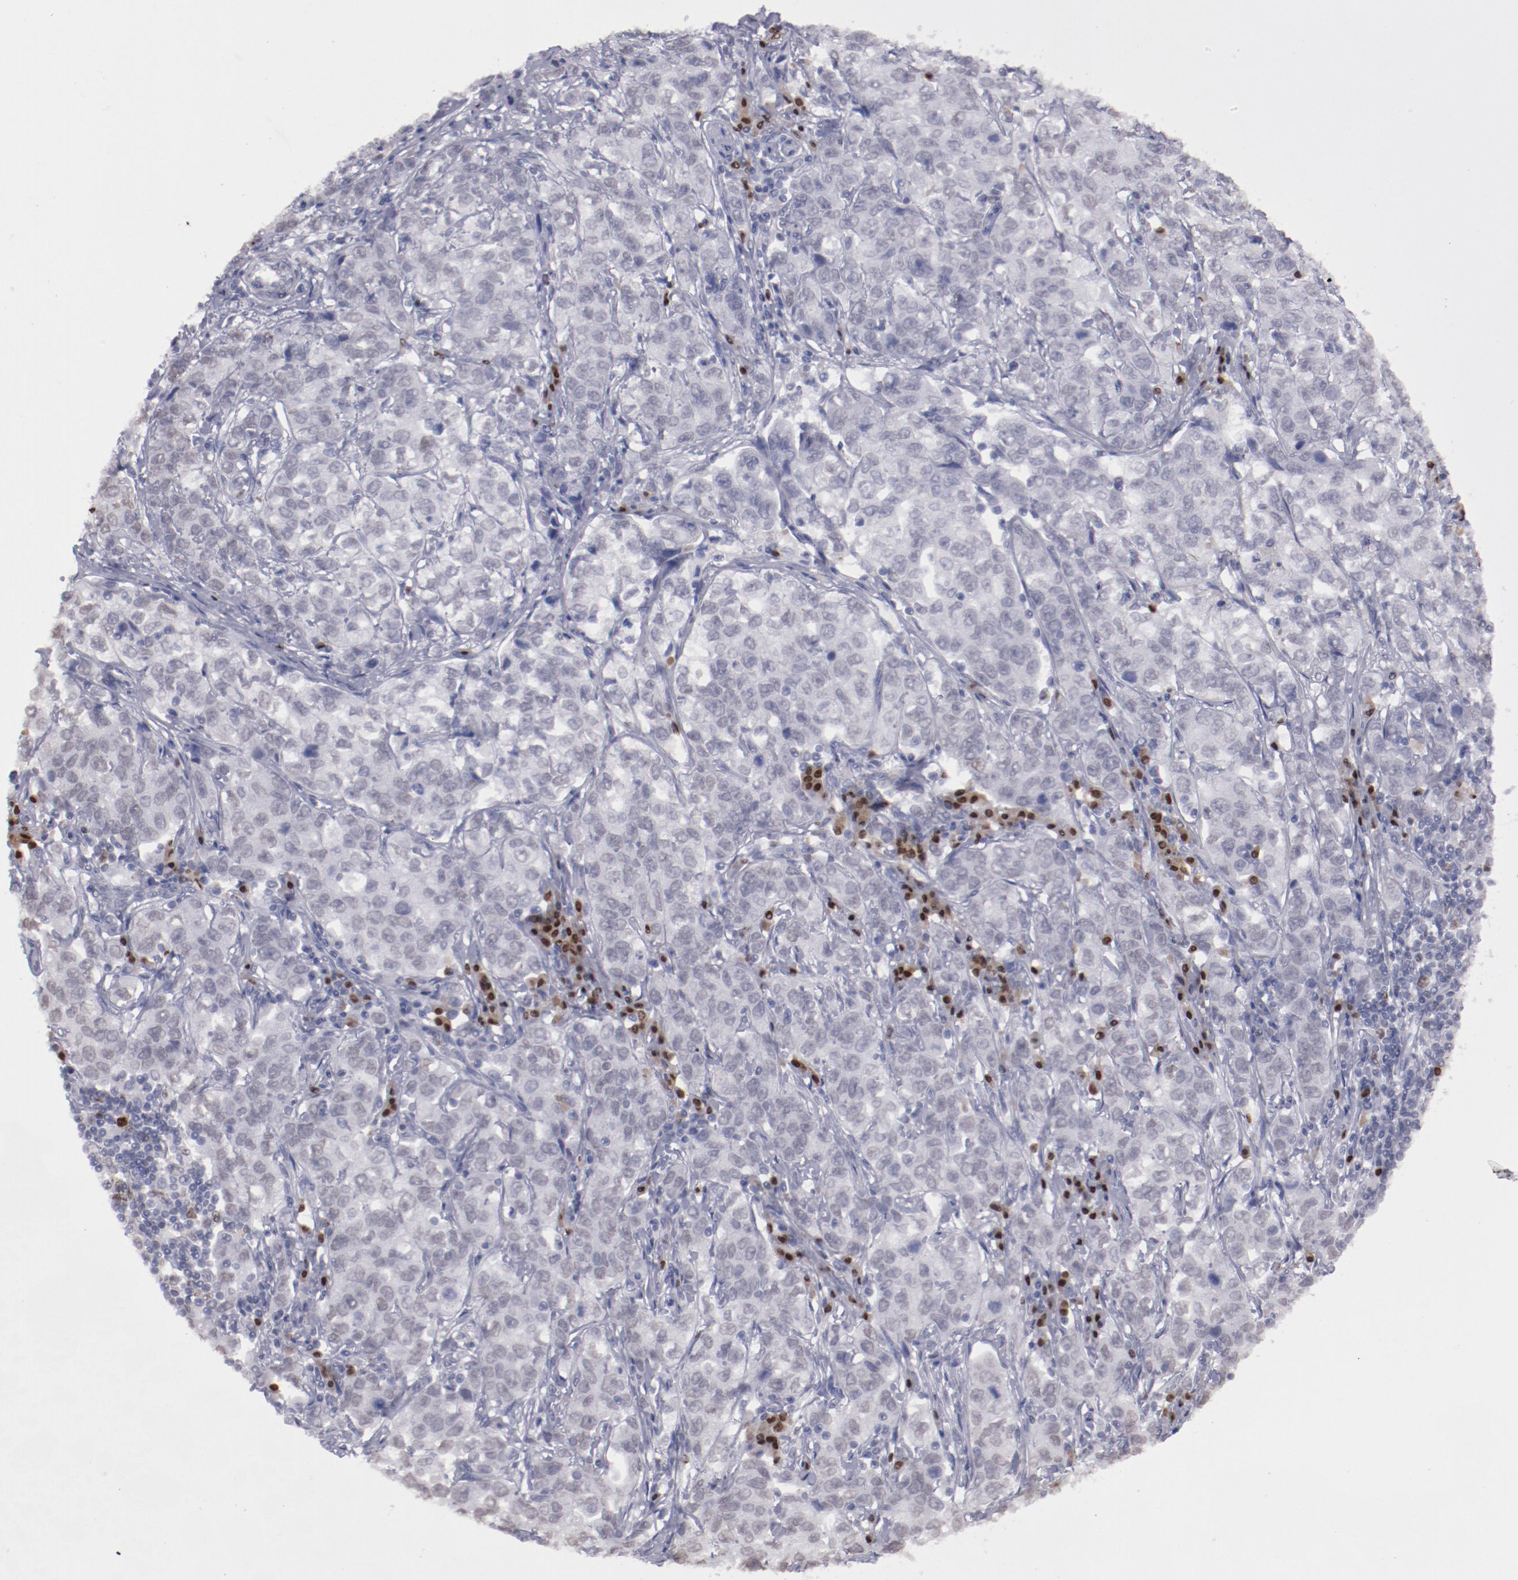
{"staining": {"intensity": "negative", "quantity": "none", "location": "none"}, "tissue": "stomach cancer", "cell_type": "Tumor cells", "image_type": "cancer", "snomed": [{"axis": "morphology", "description": "Adenocarcinoma, NOS"}, {"axis": "topography", "description": "Stomach"}], "caption": "A high-resolution micrograph shows immunohistochemistry (IHC) staining of adenocarcinoma (stomach), which displays no significant staining in tumor cells.", "gene": "IRF4", "patient": {"sex": "male", "age": 48}}